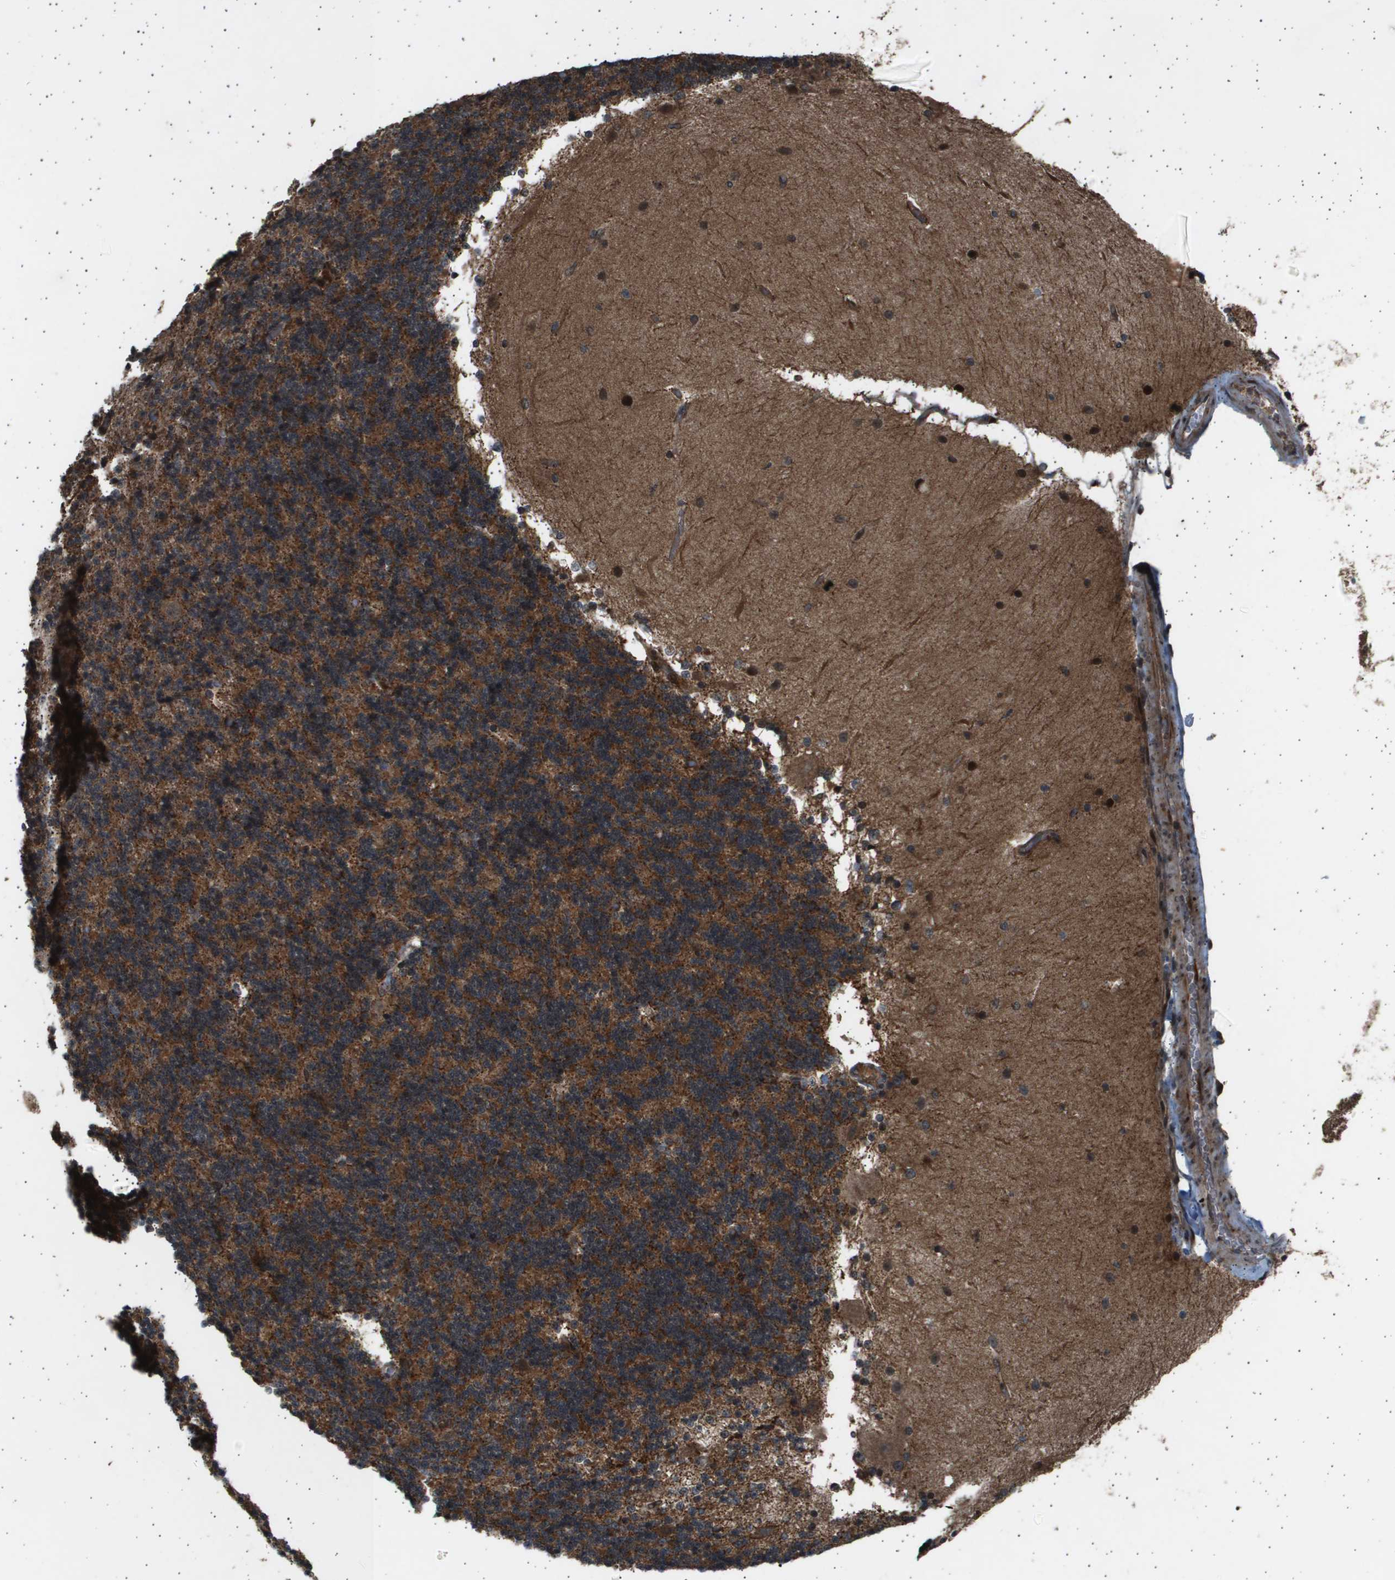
{"staining": {"intensity": "strong", "quantity": "25%-75%", "location": "cytoplasmic/membranous"}, "tissue": "cerebellum", "cell_type": "Cells in granular layer", "image_type": "normal", "snomed": [{"axis": "morphology", "description": "Normal tissue, NOS"}, {"axis": "topography", "description": "Cerebellum"}], "caption": "Protein analysis of unremarkable cerebellum reveals strong cytoplasmic/membranous staining in approximately 25%-75% of cells in granular layer.", "gene": "TNRC6A", "patient": {"sex": "female", "age": 54}}